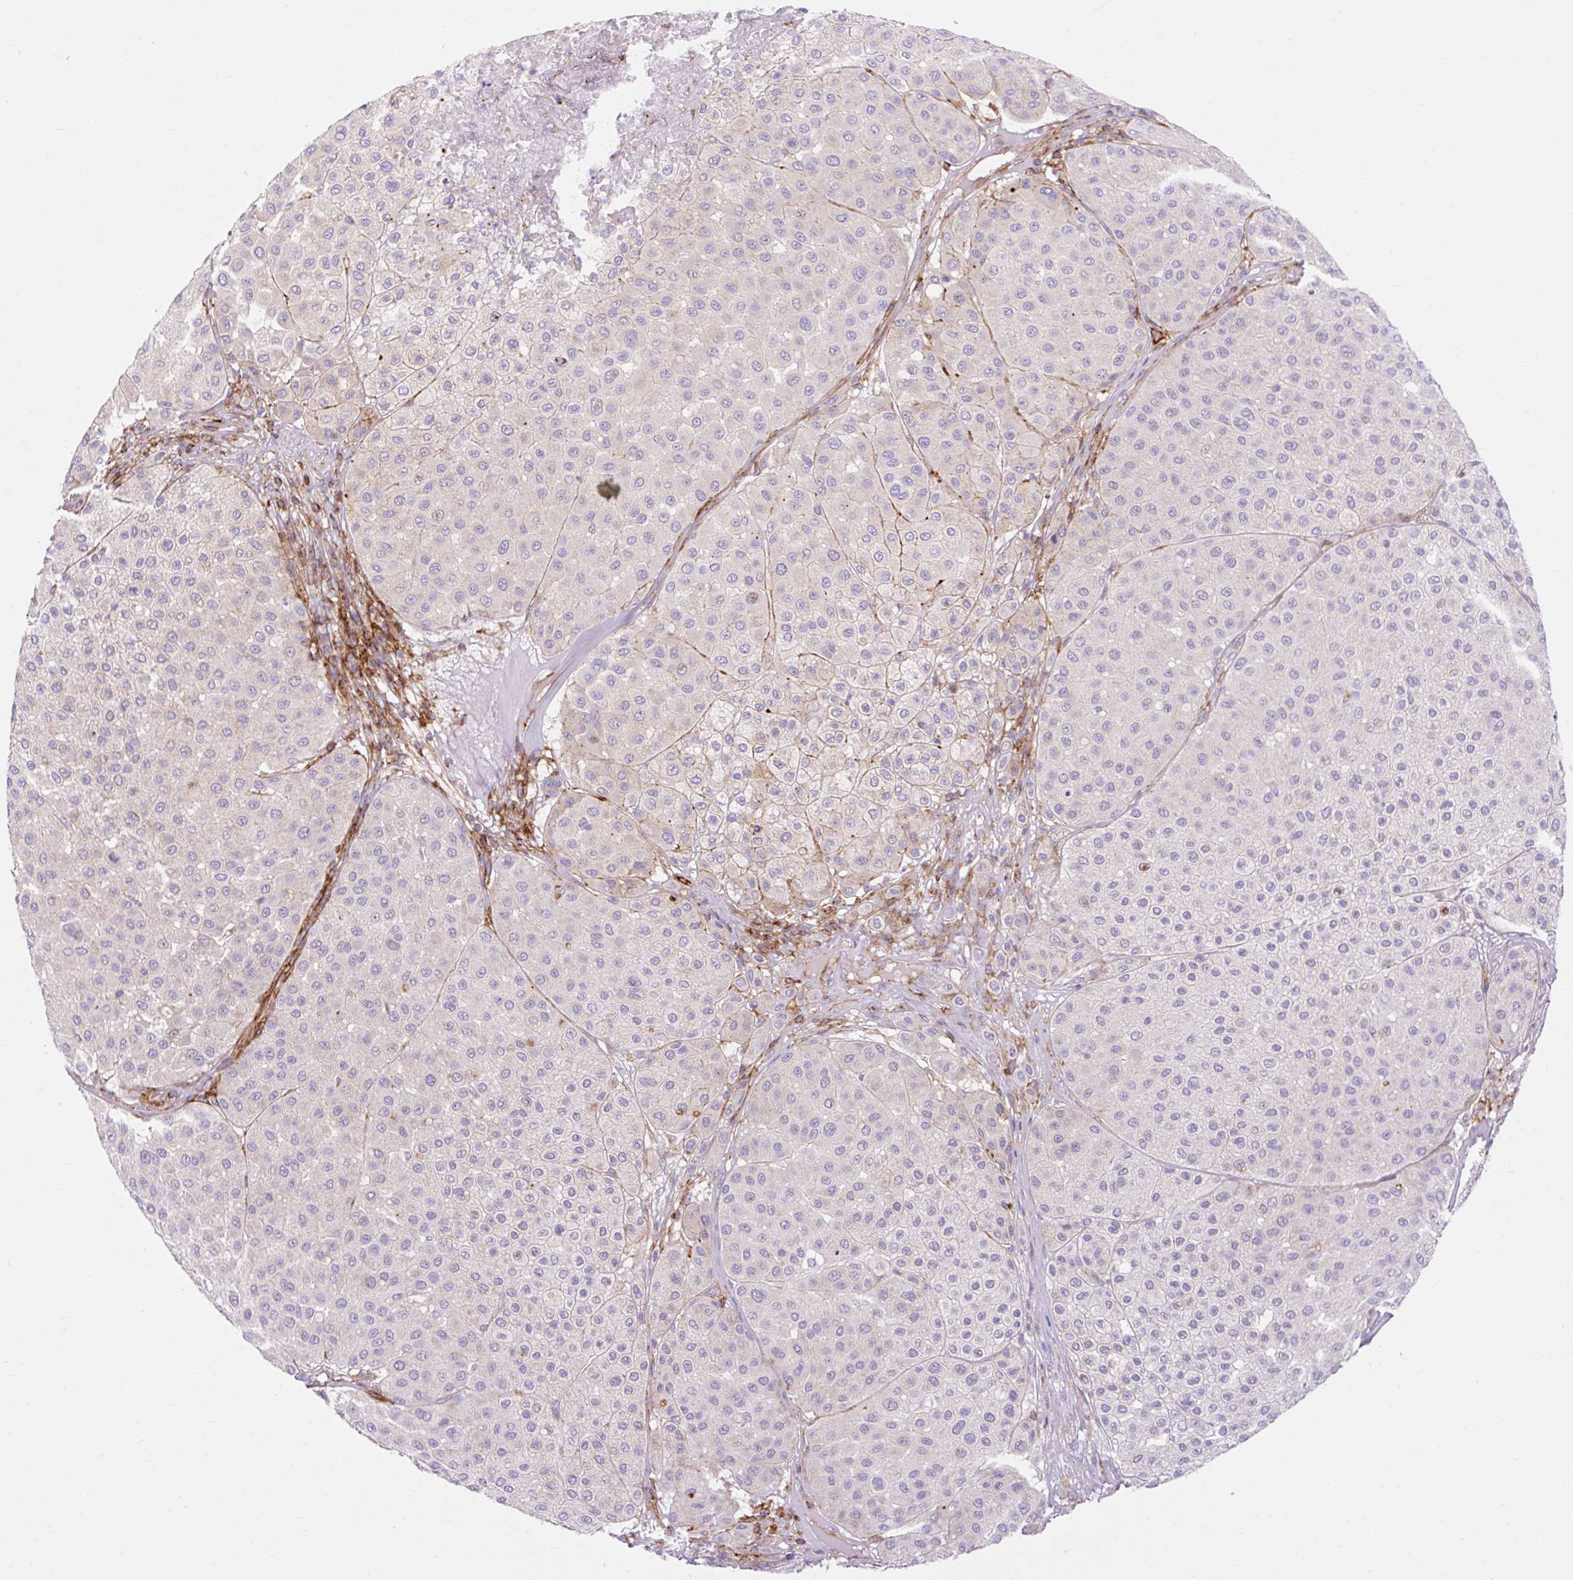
{"staining": {"intensity": "negative", "quantity": "none", "location": "none"}, "tissue": "melanoma", "cell_type": "Tumor cells", "image_type": "cancer", "snomed": [{"axis": "morphology", "description": "Malignant melanoma, Metastatic site"}, {"axis": "topography", "description": "Smooth muscle"}], "caption": "Protein analysis of malignant melanoma (metastatic site) exhibits no significant expression in tumor cells.", "gene": "CORO7-PAM16", "patient": {"sex": "male", "age": 41}}